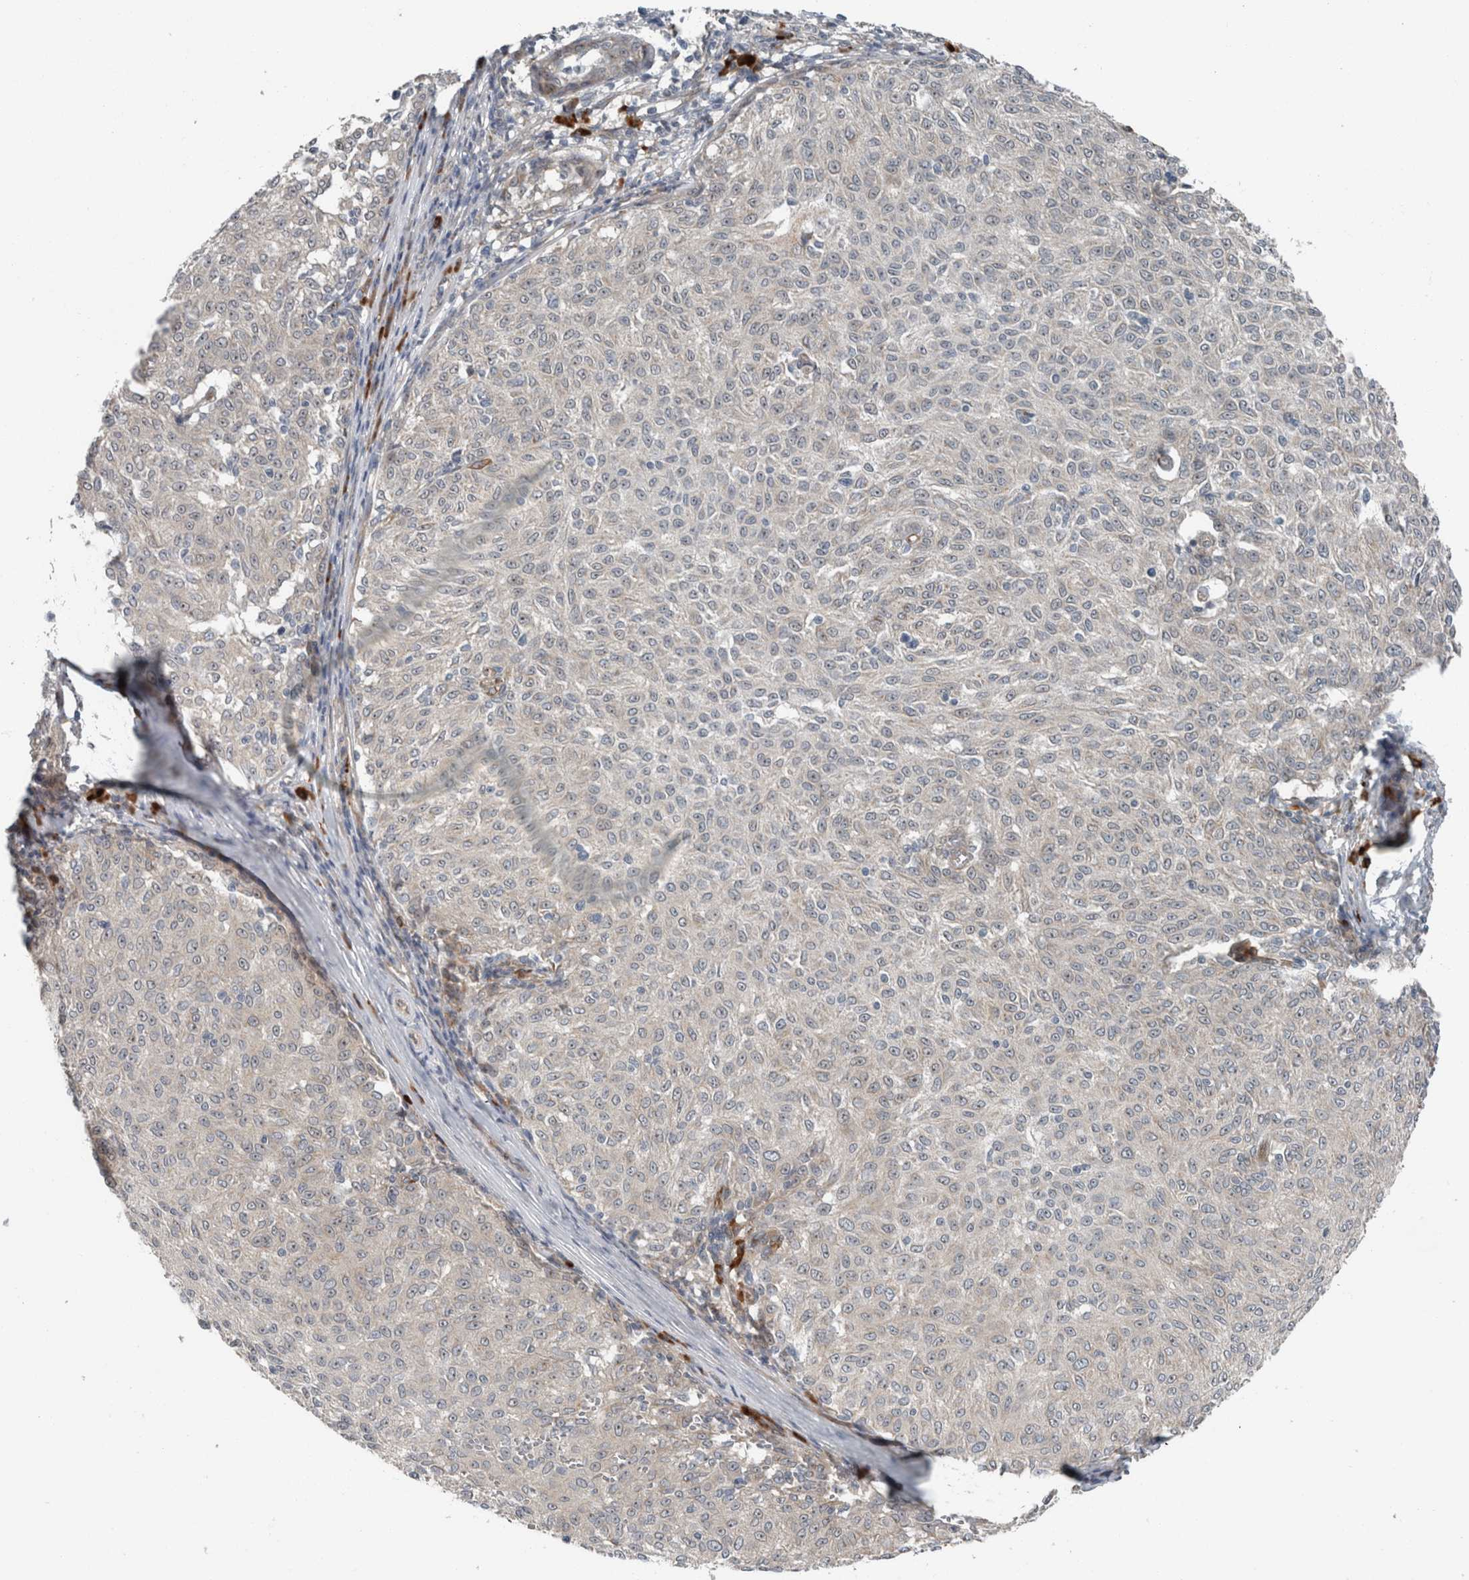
{"staining": {"intensity": "negative", "quantity": "none", "location": "none"}, "tissue": "melanoma", "cell_type": "Tumor cells", "image_type": "cancer", "snomed": [{"axis": "morphology", "description": "Malignant melanoma, NOS"}, {"axis": "topography", "description": "Skin"}], "caption": "Immunohistochemistry photomicrograph of neoplastic tissue: human malignant melanoma stained with DAB (3,3'-diaminobenzidine) shows no significant protein expression in tumor cells.", "gene": "USP25", "patient": {"sex": "female", "age": 72}}